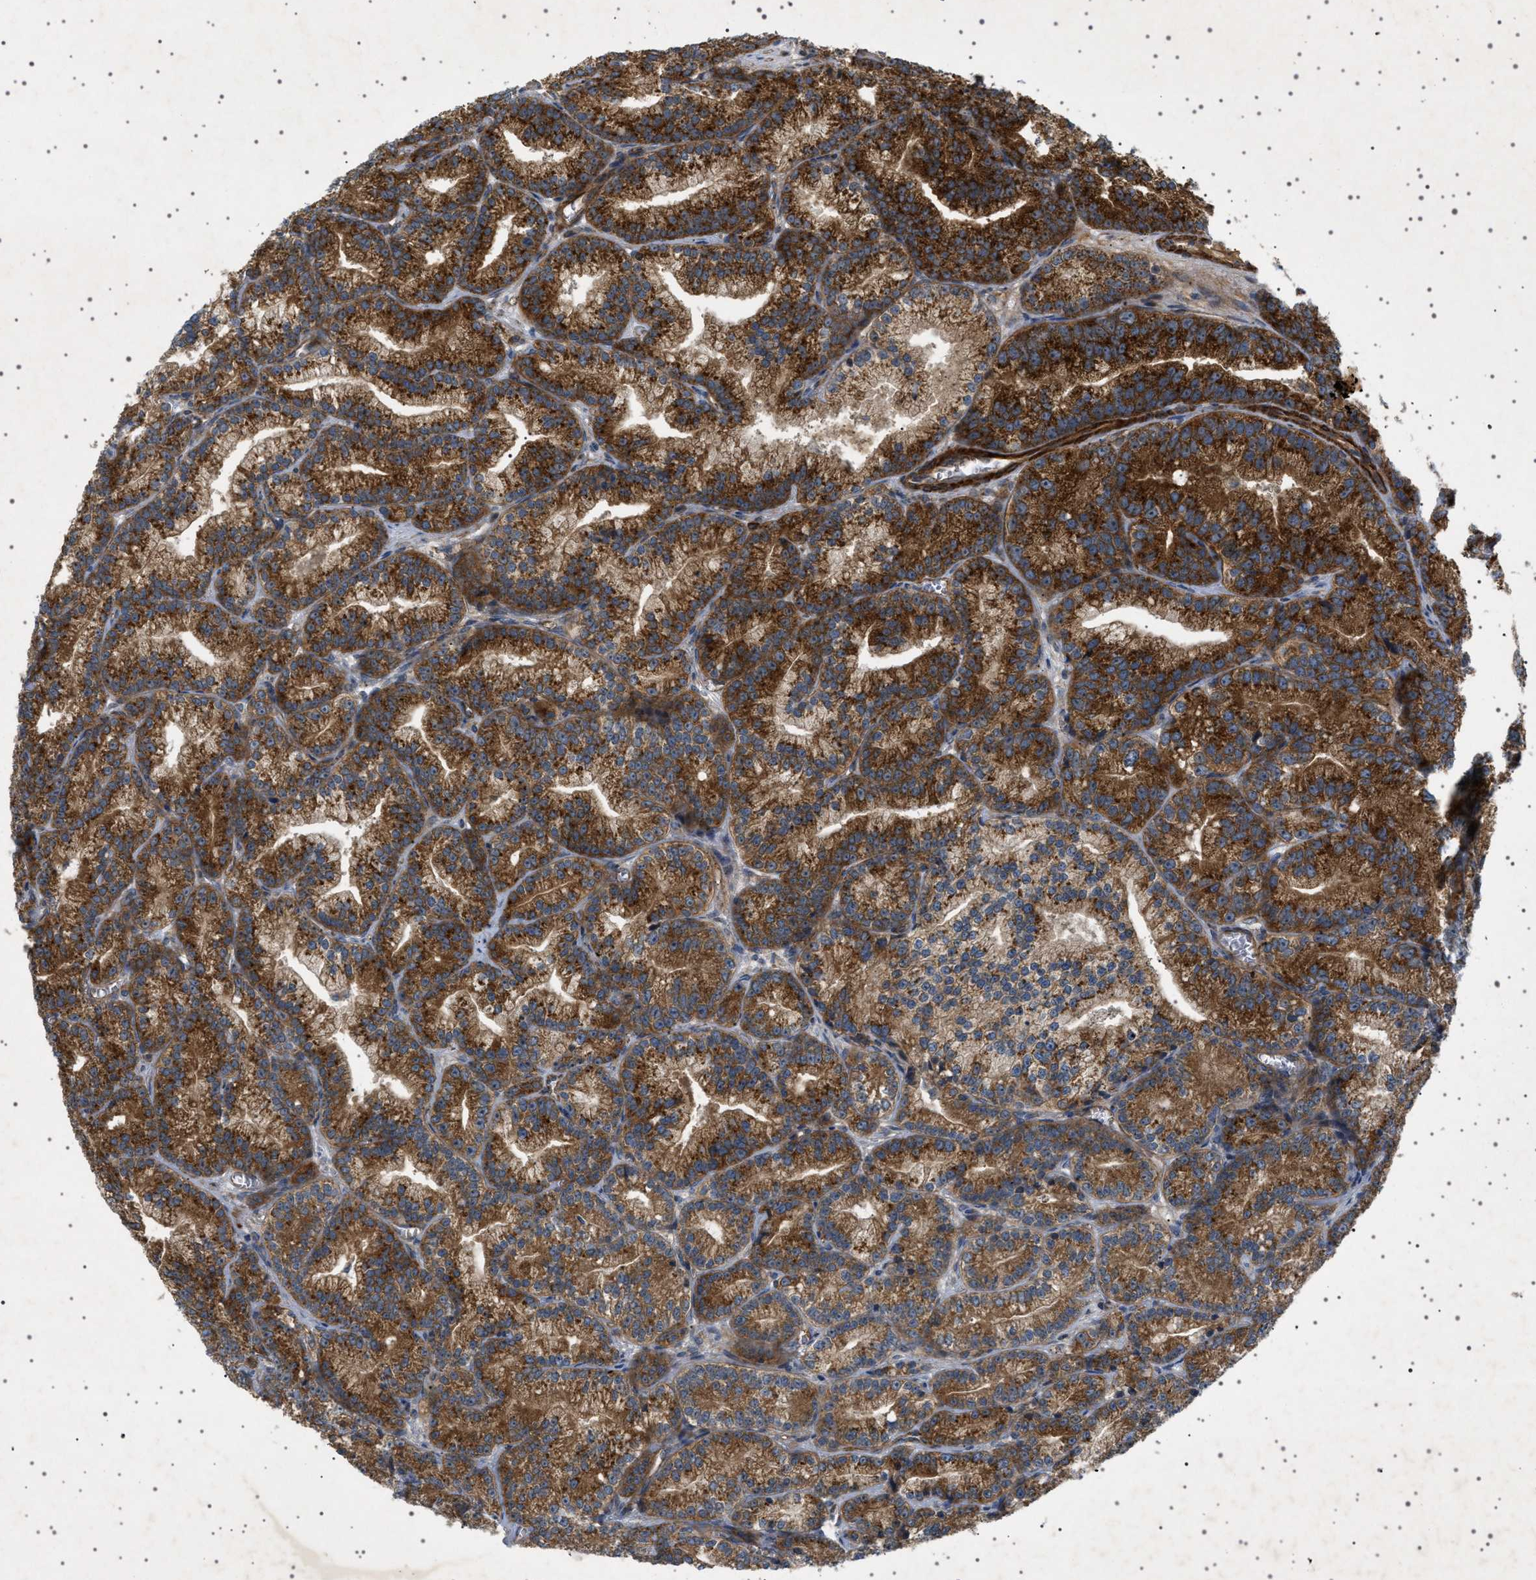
{"staining": {"intensity": "strong", "quantity": ">75%", "location": "cytoplasmic/membranous"}, "tissue": "prostate cancer", "cell_type": "Tumor cells", "image_type": "cancer", "snomed": [{"axis": "morphology", "description": "Adenocarcinoma, Low grade"}, {"axis": "topography", "description": "Prostate"}], "caption": "Prostate cancer (low-grade adenocarcinoma) was stained to show a protein in brown. There is high levels of strong cytoplasmic/membranous positivity in about >75% of tumor cells.", "gene": "CCDC186", "patient": {"sex": "male", "age": 89}}